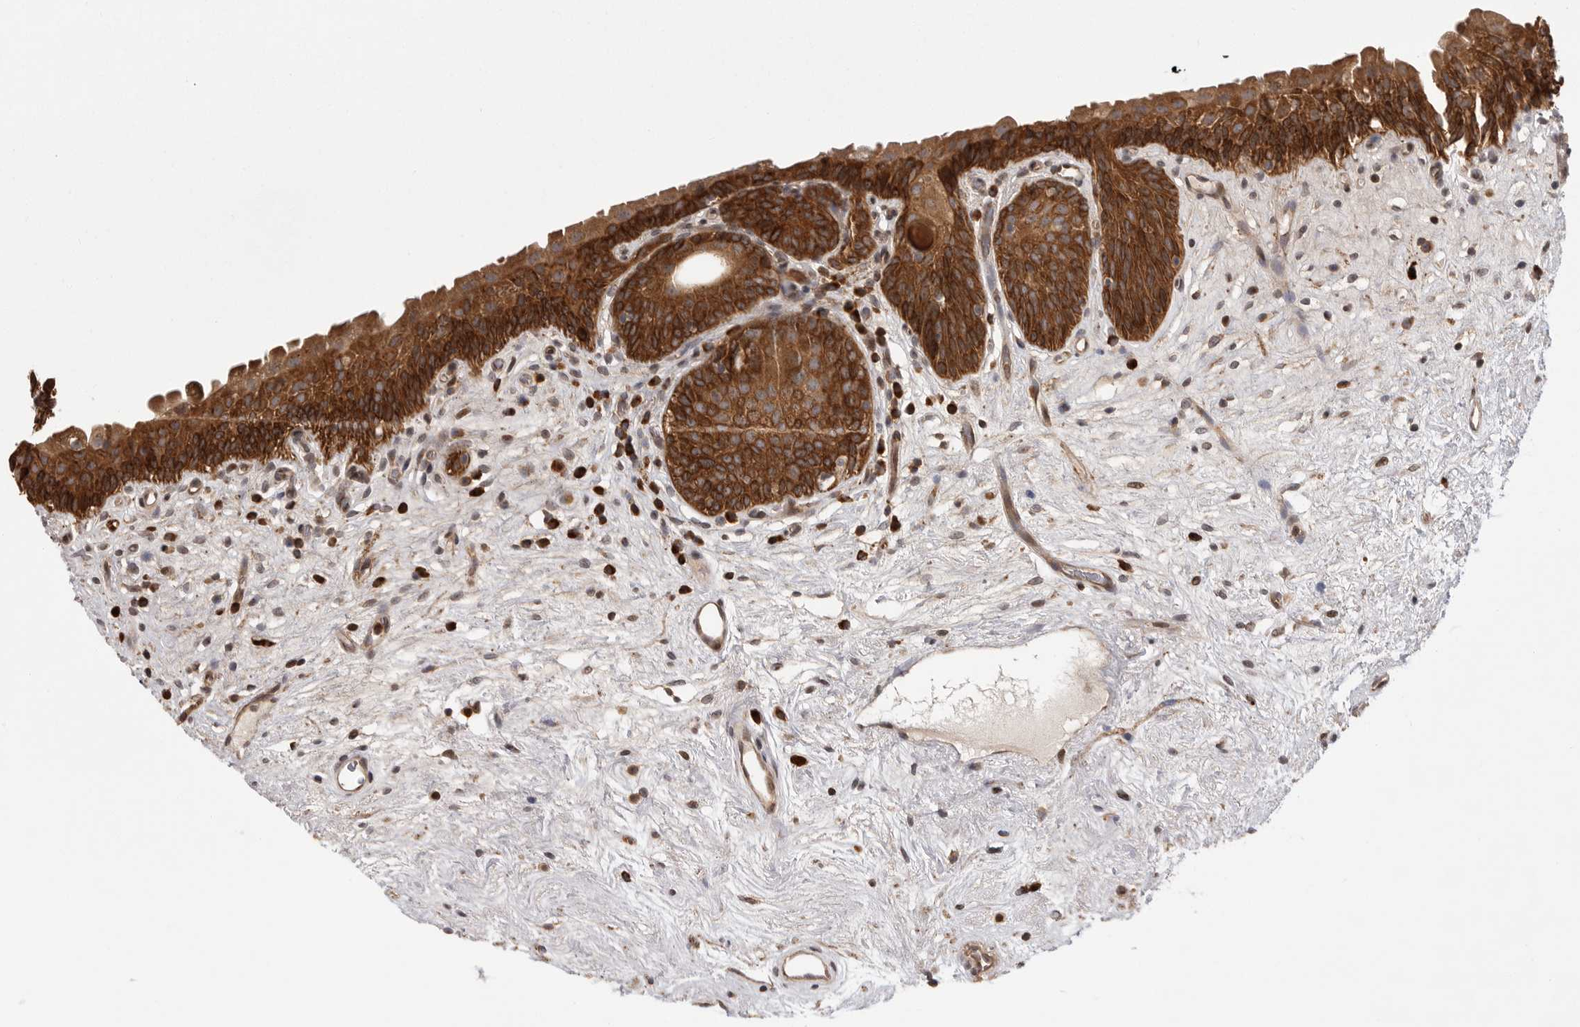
{"staining": {"intensity": "strong", "quantity": ">75%", "location": "cytoplasmic/membranous"}, "tissue": "urinary bladder", "cell_type": "Urothelial cells", "image_type": "normal", "snomed": [{"axis": "morphology", "description": "Normal tissue, NOS"}, {"axis": "topography", "description": "Urinary bladder"}], "caption": "Urinary bladder stained for a protein reveals strong cytoplasmic/membranous positivity in urothelial cells.", "gene": "OXR1", "patient": {"sex": "male", "age": 83}}